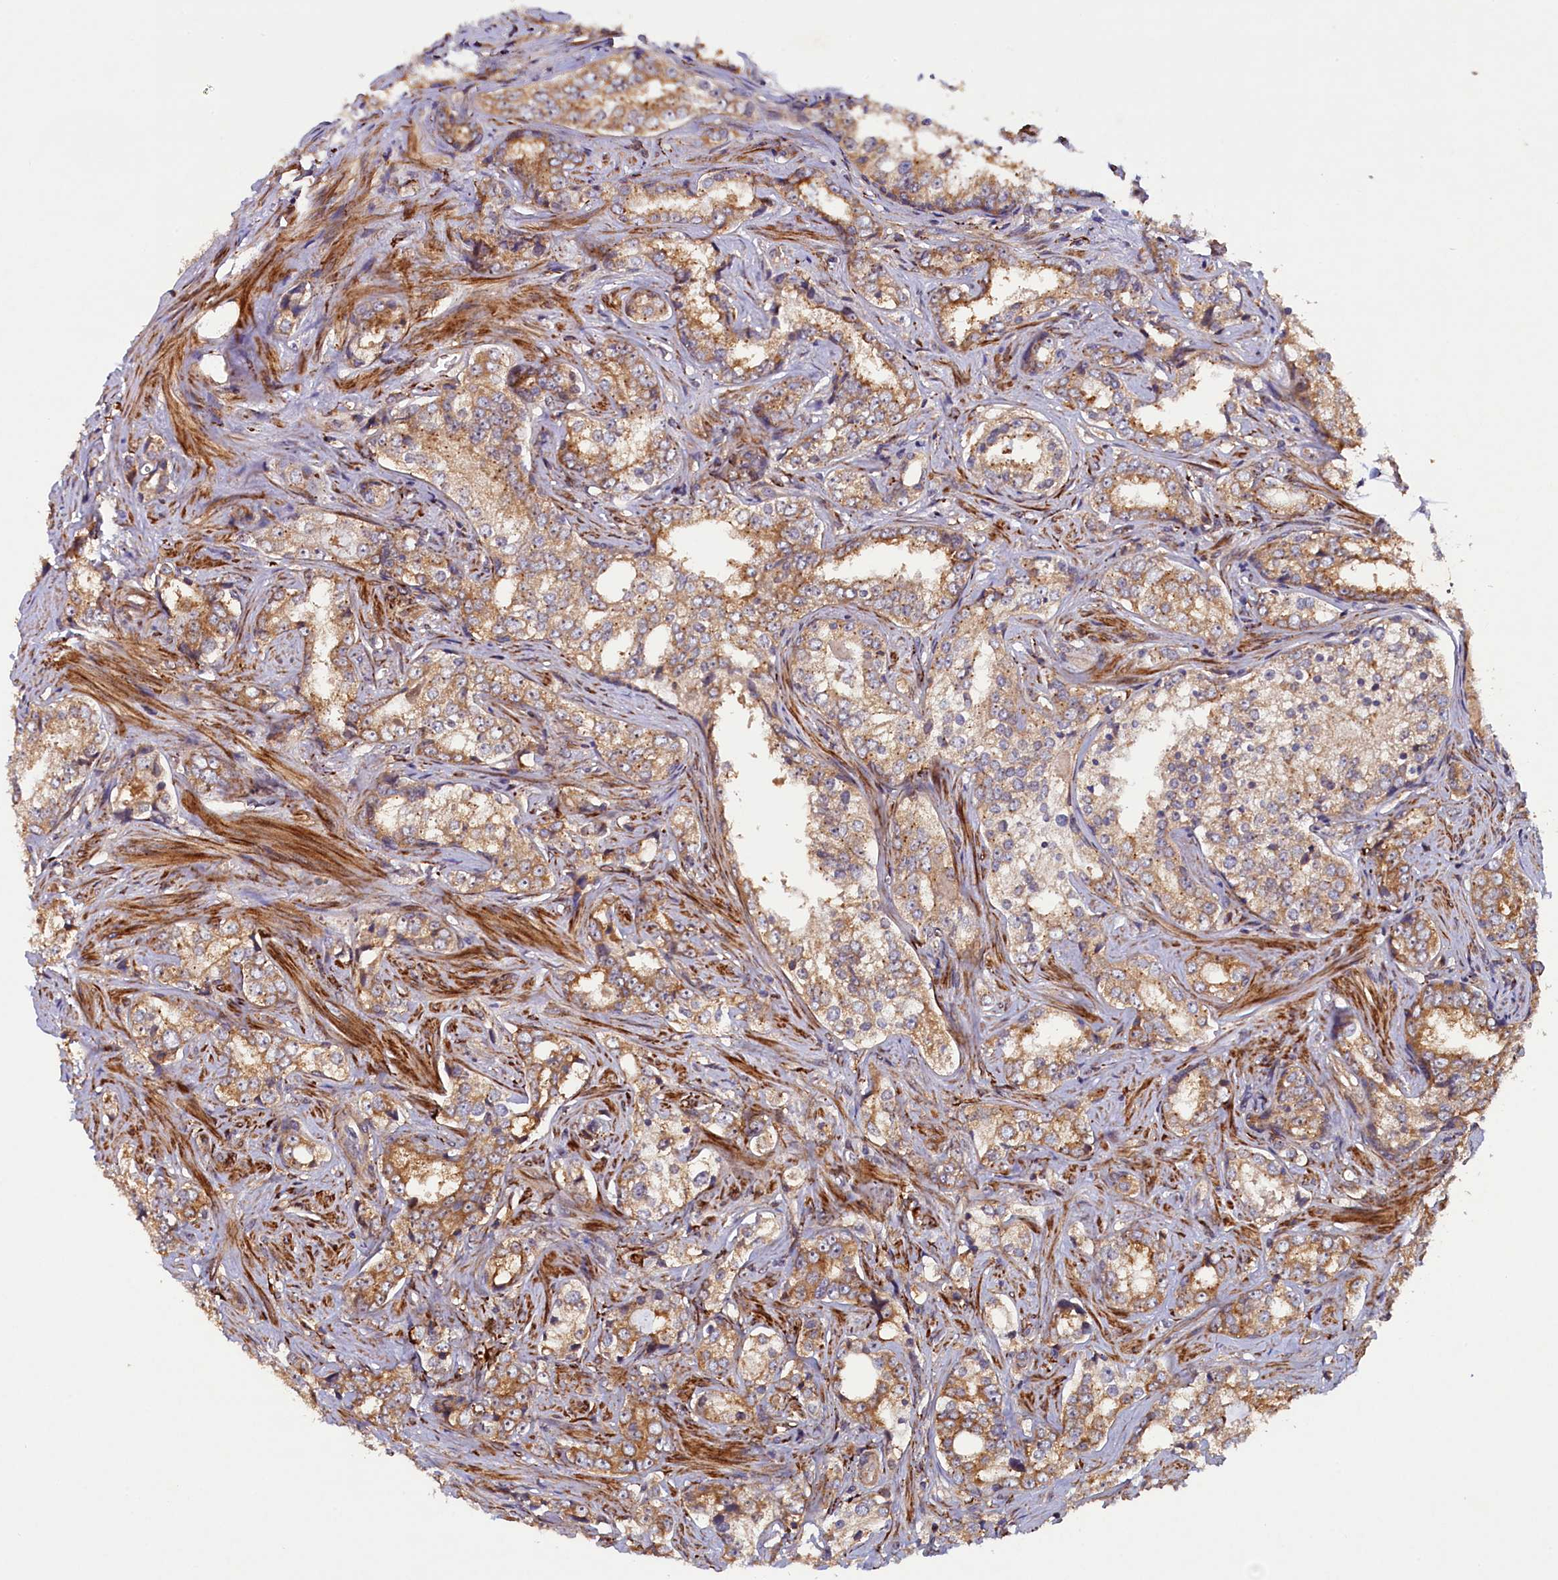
{"staining": {"intensity": "moderate", "quantity": ">75%", "location": "cytoplasmic/membranous"}, "tissue": "prostate cancer", "cell_type": "Tumor cells", "image_type": "cancer", "snomed": [{"axis": "morphology", "description": "Adenocarcinoma, High grade"}, {"axis": "topography", "description": "Prostate"}], "caption": "Protein staining demonstrates moderate cytoplasmic/membranous staining in approximately >75% of tumor cells in prostate adenocarcinoma (high-grade). Ihc stains the protein of interest in brown and the nuclei are stained blue.", "gene": "ARRDC4", "patient": {"sex": "male", "age": 66}}